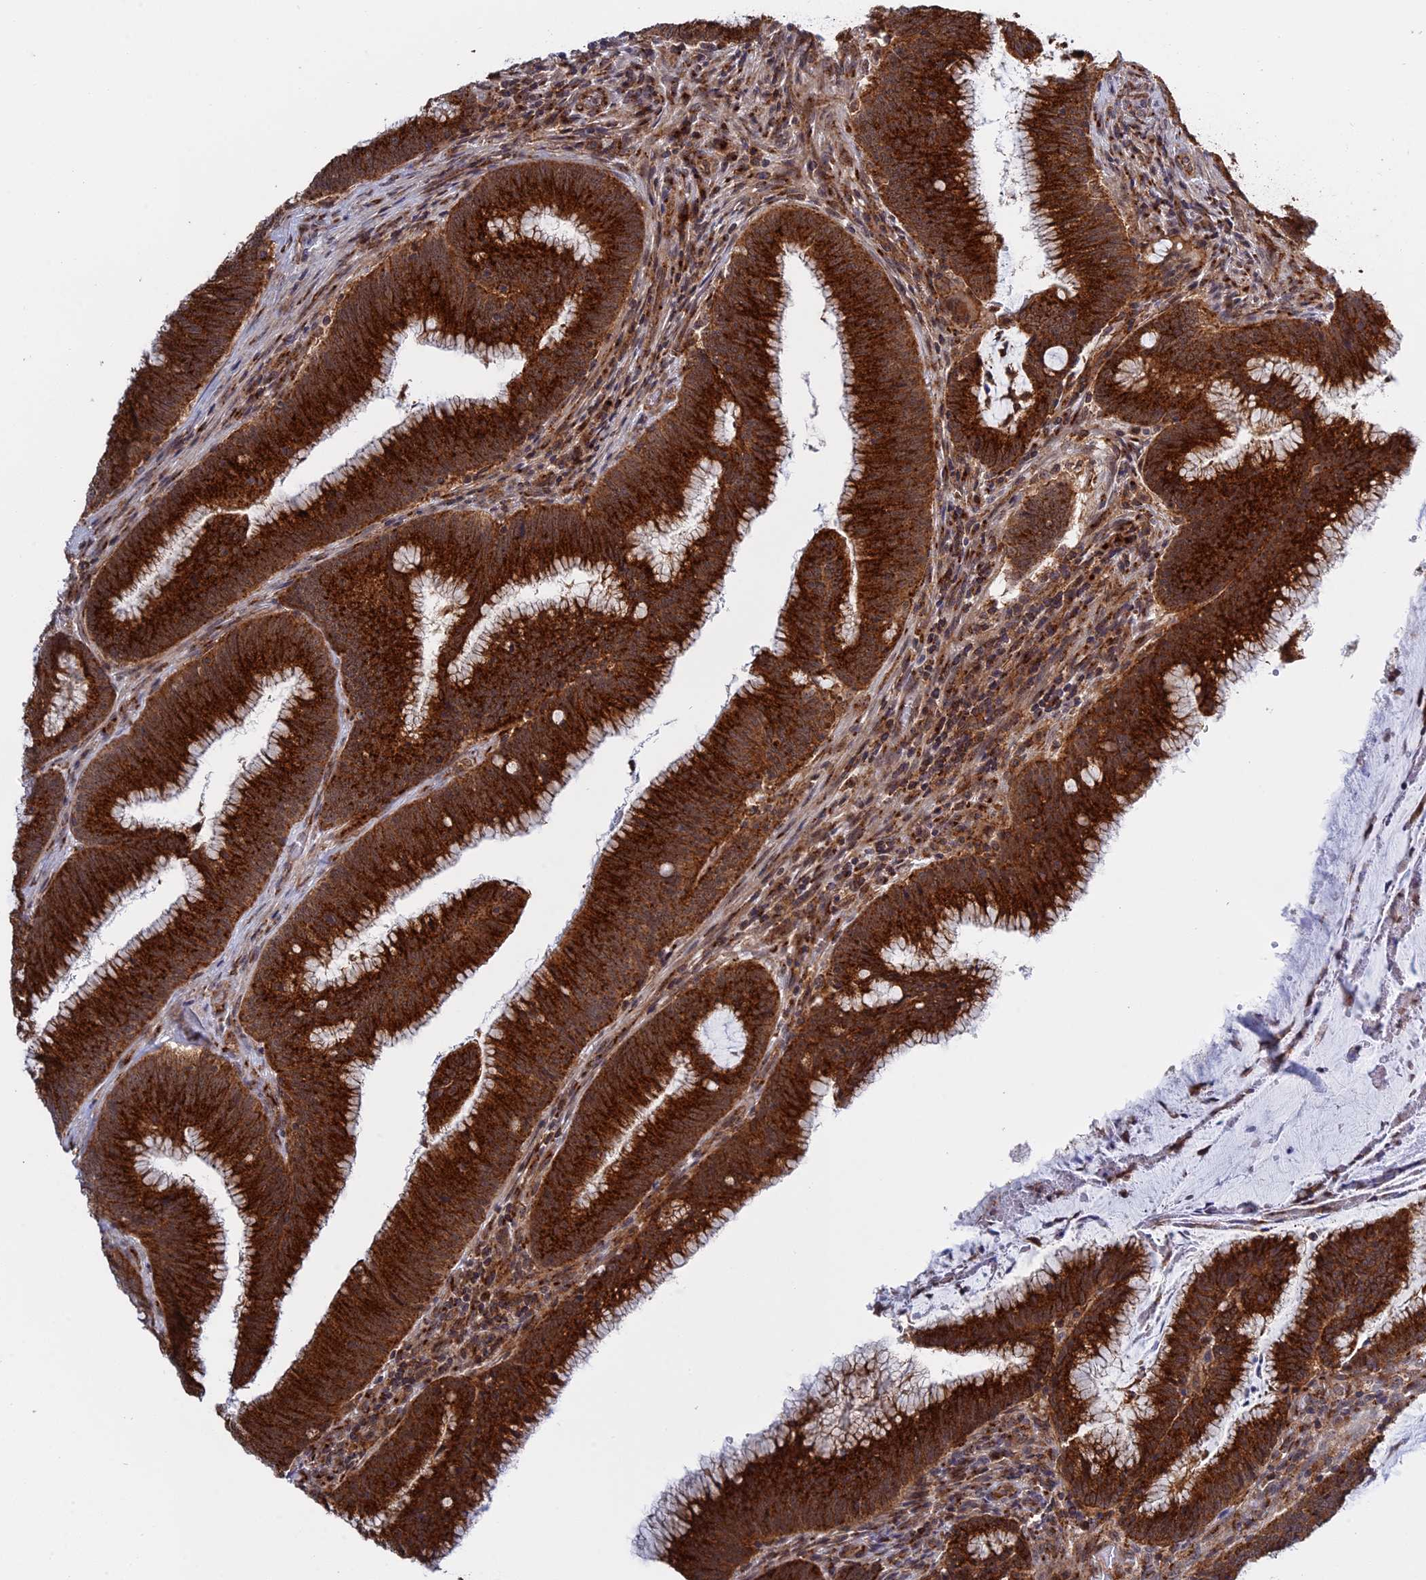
{"staining": {"intensity": "strong", "quantity": ">75%", "location": "cytoplasmic/membranous"}, "tissue": "colorectal cancer", "cell_type": "Tumor cells", "image_type": "cancer", "snomed": [{"axis": "morphology", "description": "Adenocarcinoma, NOS"}, {"axis": "topography", "description": "Rectum"}], "caption": "High-power microscopy captured an immunohistochemistry (IHC) image of colorectal cancer, revealing strong cytoplasmic/membranous expression in about >75% of tumor cells.", "gene": "CLINT1", "patient": {"sex": "female", "age": 77}}